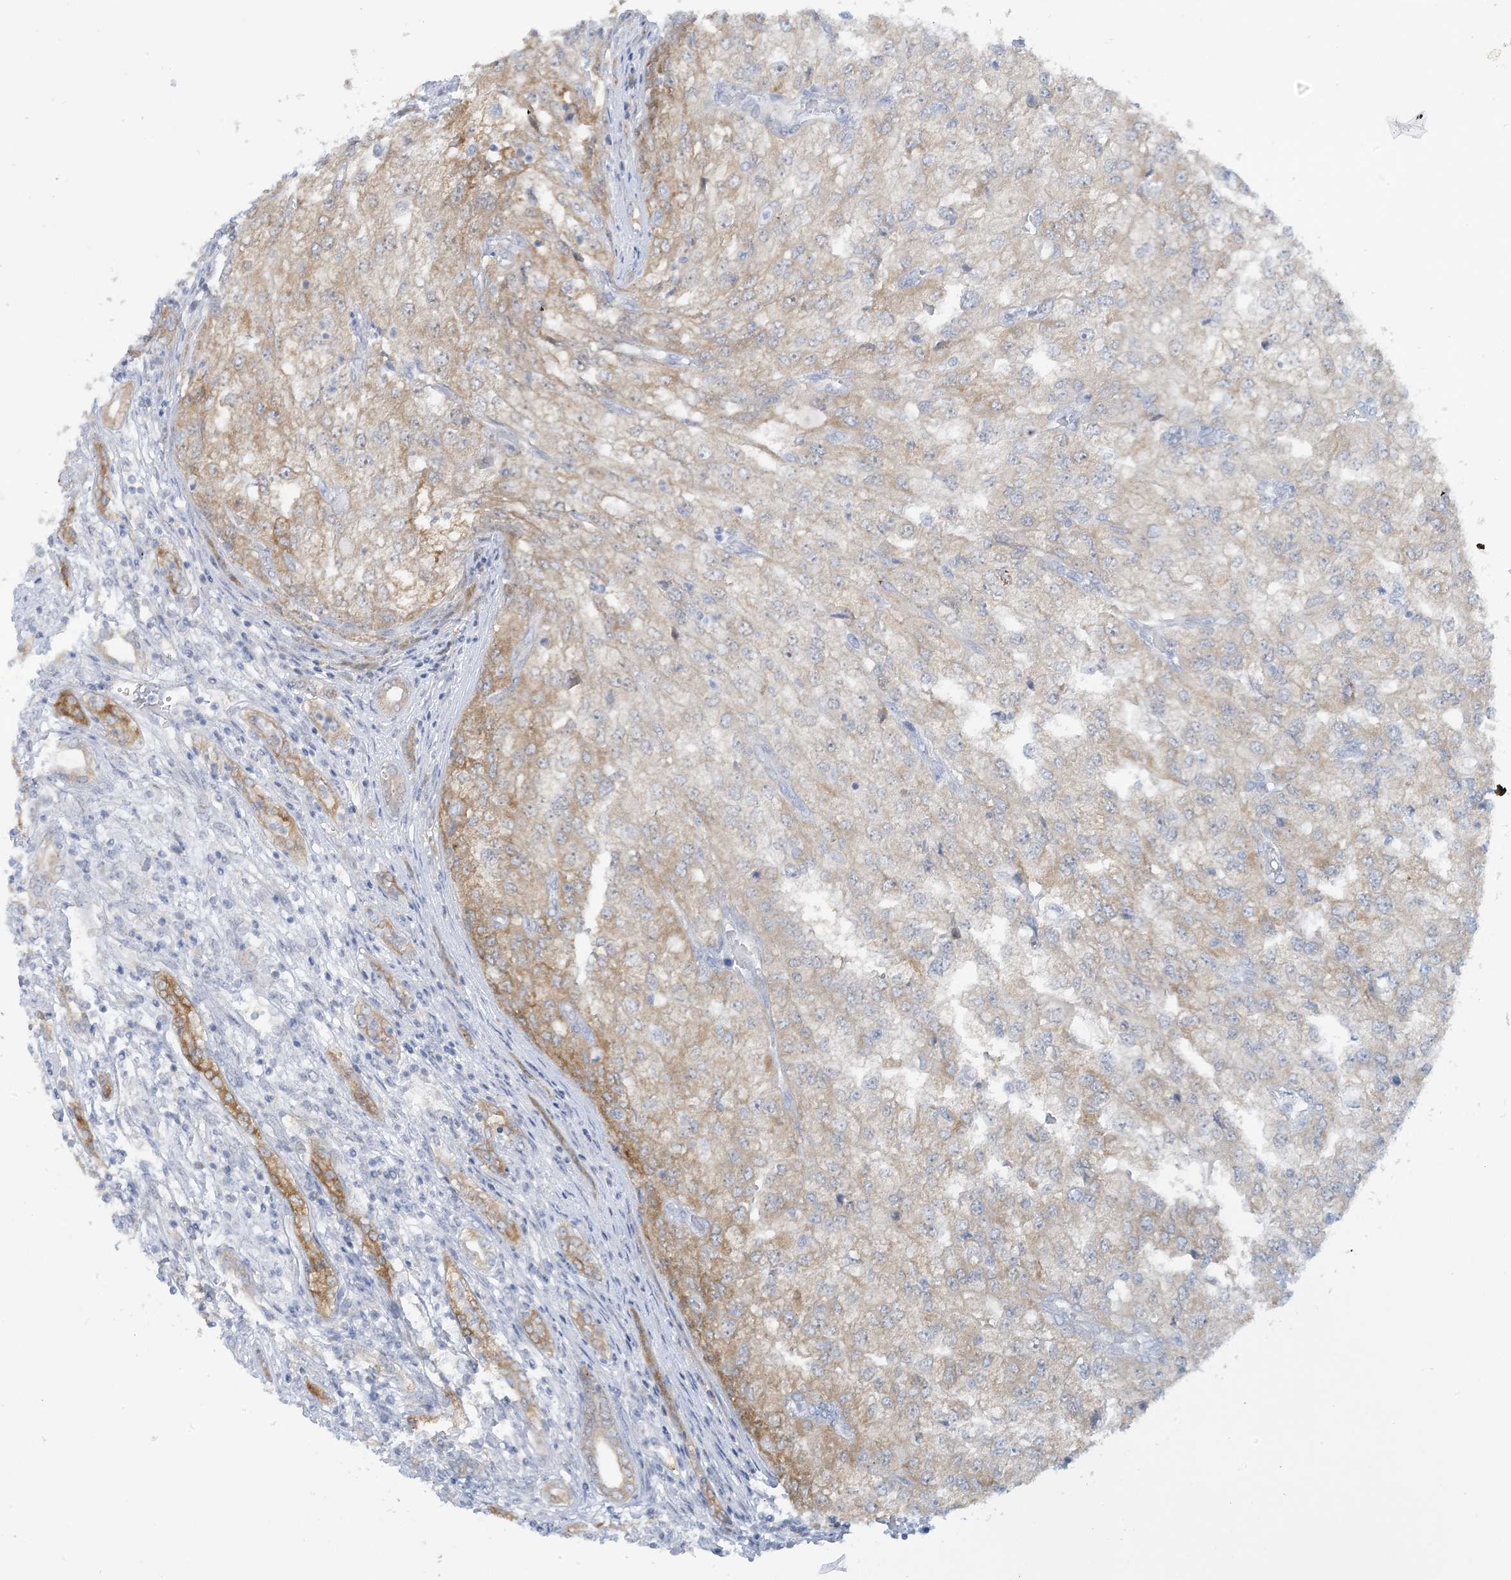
{"staining": {"intensity": "moderate", "quantity": "<25%", "location": "cytoplasmic/membranous"}, "tissue": "renal cancer", "cell_type": "Tumor cells", "image_type": "cancer", "snomed": [{"axis": "morphology", "description": "Adenocarcinoma, NOS"}, {"axis": "topography", "description": "Kidney"}], "caption": "Immunohistochemistry of renal cancer exhibits low levels of moderate cytoplasmic/membranous positivity in approximately <25% of tumor cells. (DAB IHC with brightfield microscopy, high magnification).", "gene": "MRPS18A", "patient": {"sex": "female", "age": 54}}